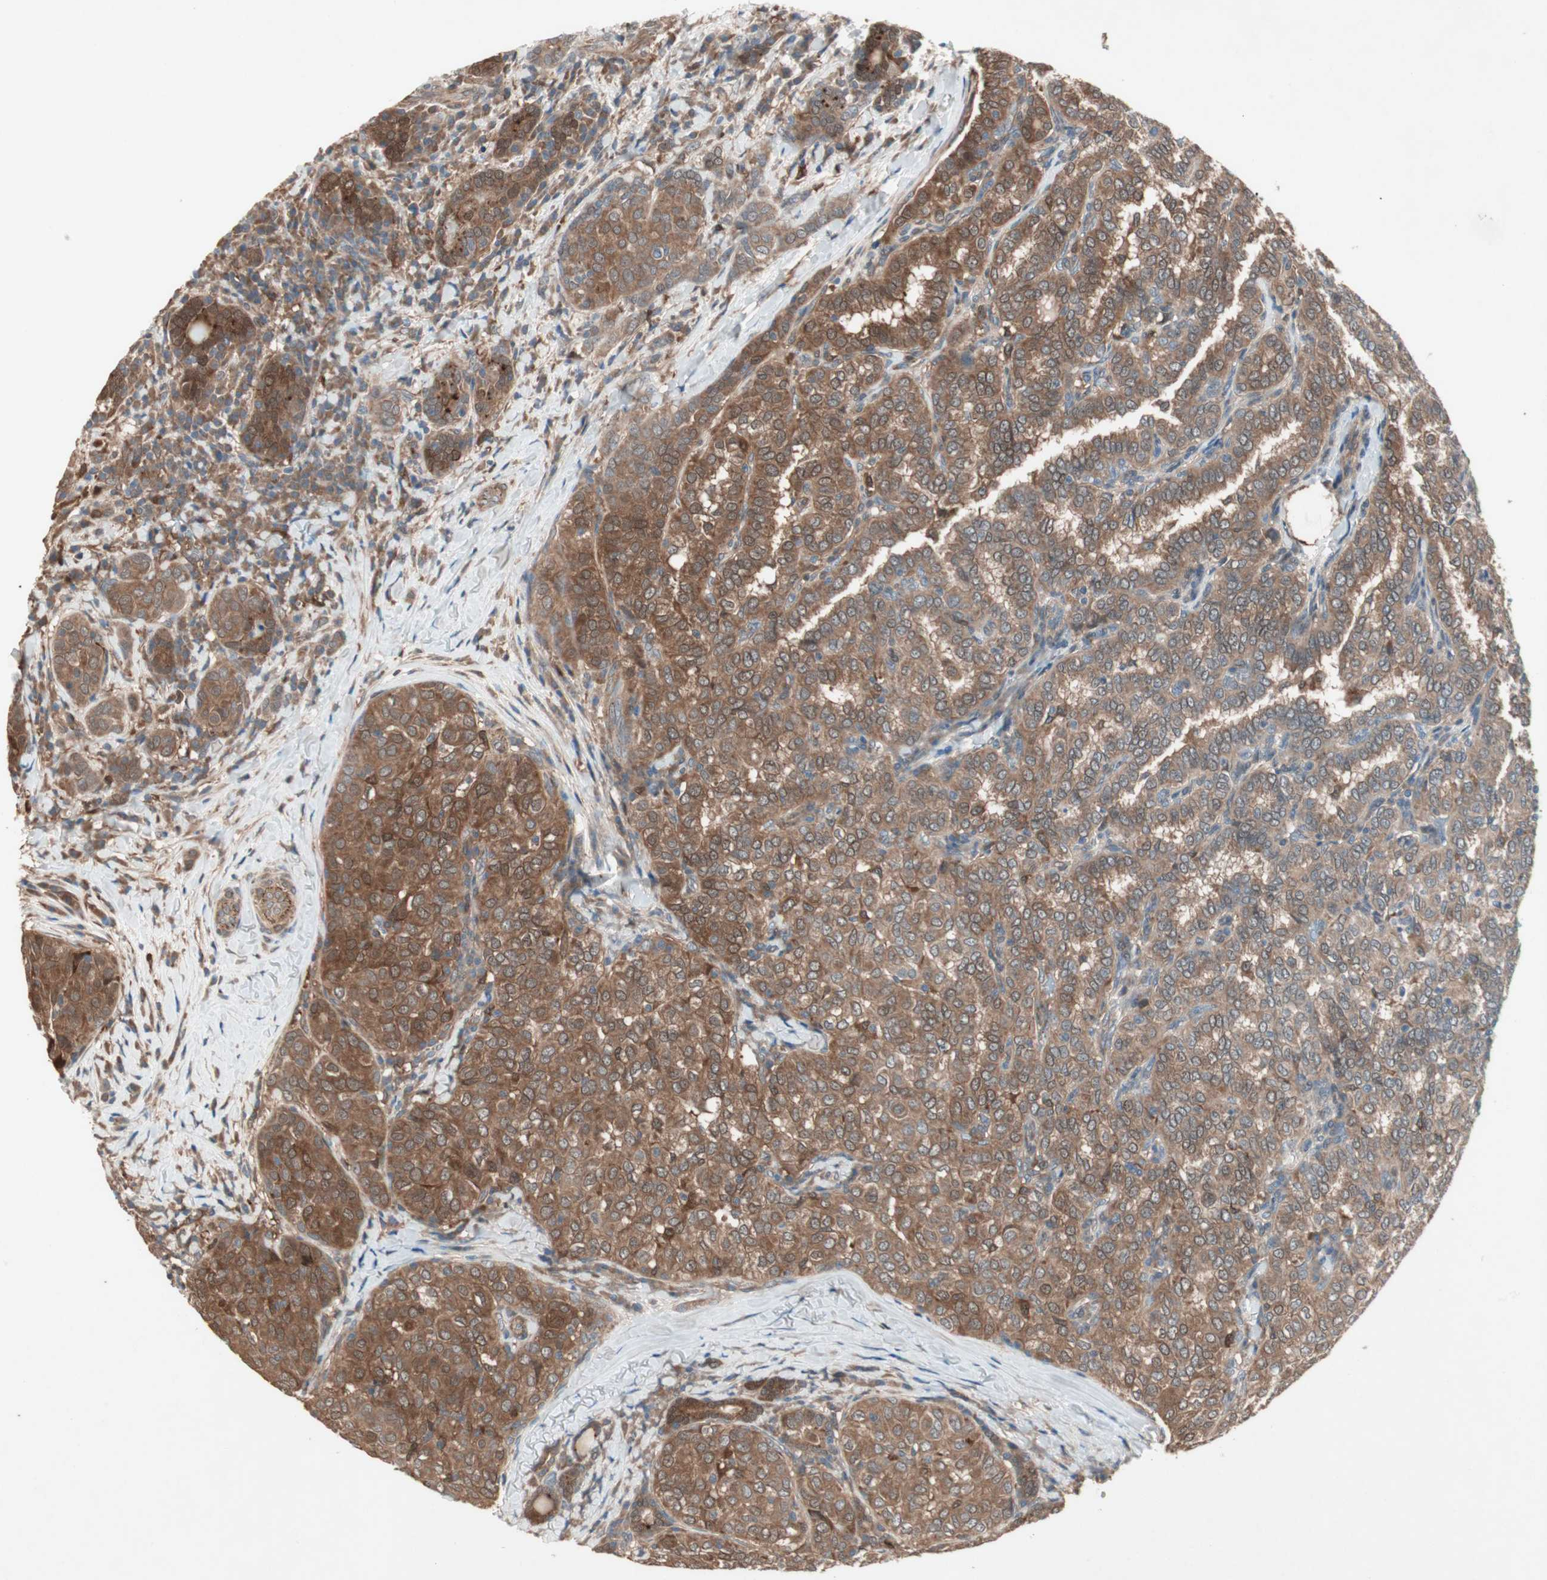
{"staining": {"intensity": "moderate", "quantity": ">75%", "location": "cytoplasmic/membranous"}, "tissue": "thyroid cancer", "cell_type": "Tumor cells", "image_type": "cancer", "snomed": [{"axis": "morphology", "description": "Papillary adenocarcinoma, NOS"}, {"axis": "topography", "description": "Thyroid gland"}], "caption": "Immunohistochemistry photomicrograph of human thyroid cancer (papillary adenocarcinoma) stained for a protein (brown), which reveals medium levels of moderate cytoplasmic/membranous staining in about >75% of tumor cells.", "gene": "SDSL", "patient": {"sex": "female", "age": 30}}